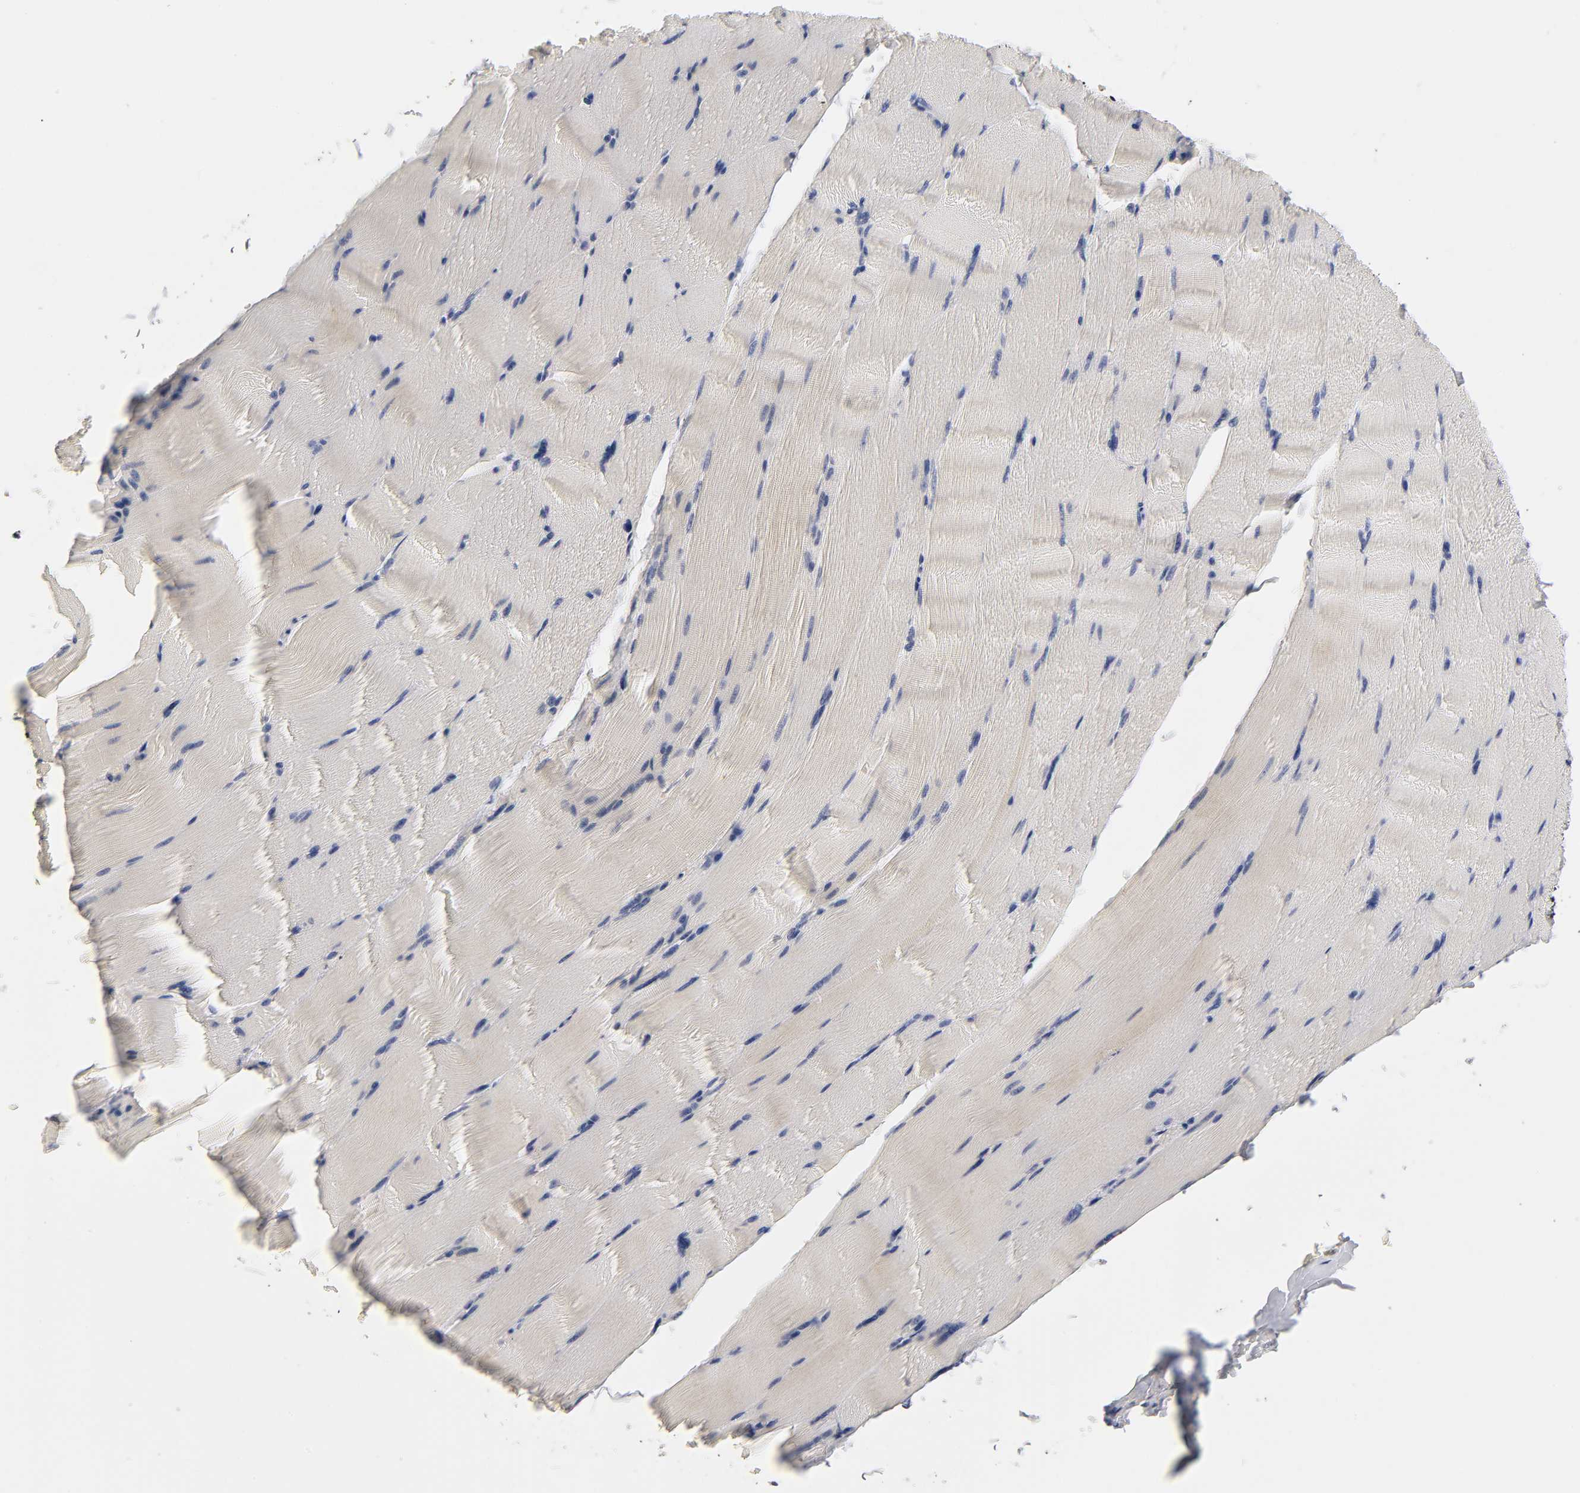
{"staining": {"intensity": "weak", "quantity": ">75%", "location": "cytoplasmic/membranous"}, "tissue": "skeletal muscle", "cell_type": "Myocytes", "image_type": "normal", "snomed": [{"axis": "morphology", "description": "Normal tissue, NOS"}, {"axis": "topography", "description": "Skeletal muscle"}], "caption": "Benign skeletal muscle reveals weak cytoplasmic/membranous expression in approximately >75% of myocytes.", "gene": "OVOL1", "patient": {"sex": "male", "age": 62}}